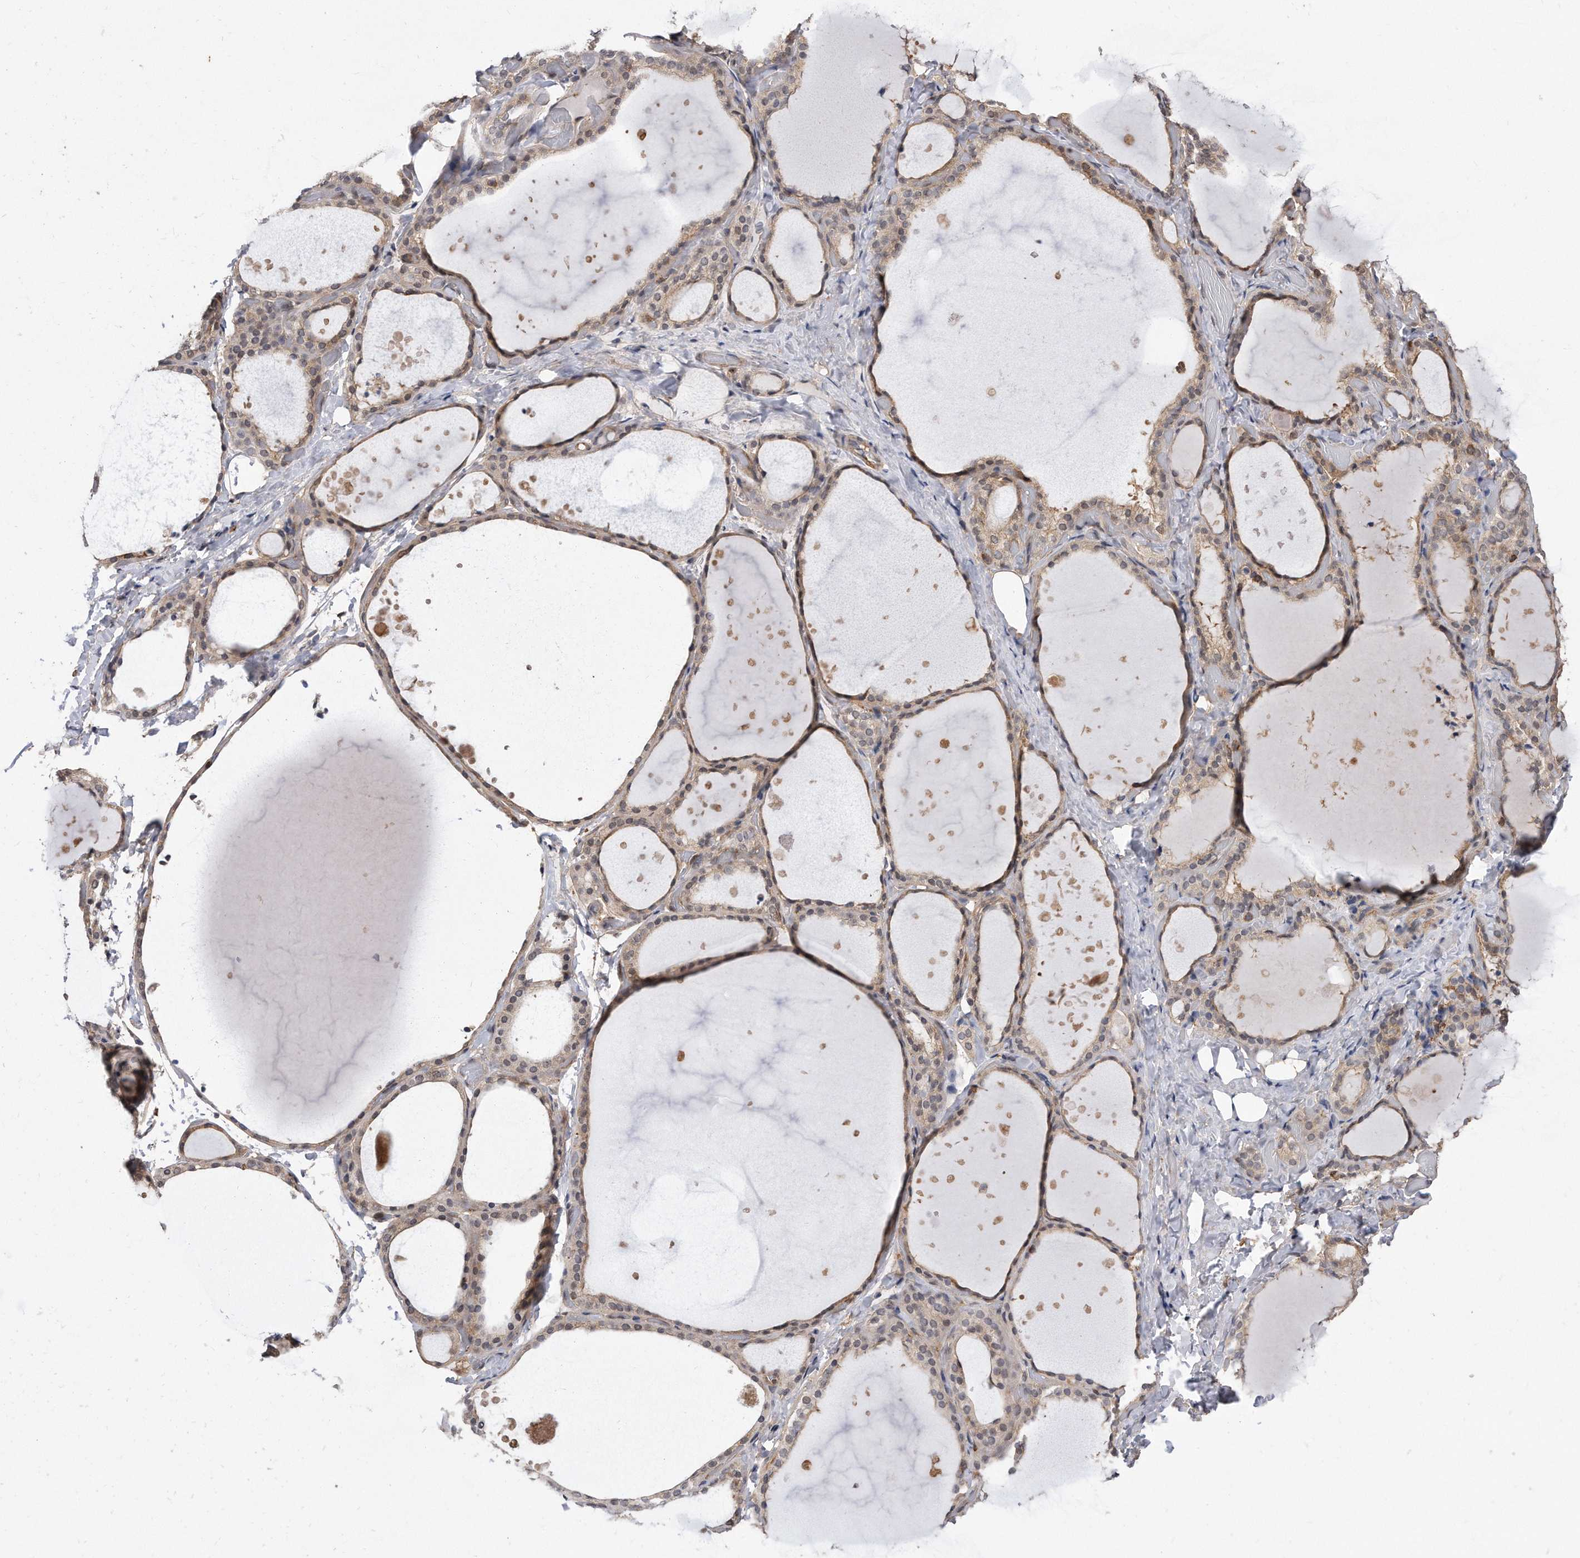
{"staining": {"intensity": "weak", "quantity": ">75%", "location": "cytoplasmic/membranous"}, "tissue": "thyroid gland", "cell_type": "Glandular cells", "image_type": "normal", "snomed": [{"axis": "morphology", "description": "Normal tissue, NOS"}, {"axis": "topography", "description": "Thyroid gland"}], "caption": "IHC image of unremarkable thyroid gland stained for a protein (brown), which demonstrates low levels of weak cytoplasmic/membranous staining in about >75% of glandular cells.", "gene": "TCP1", "patient": {"sex": "female", "age": 44}}